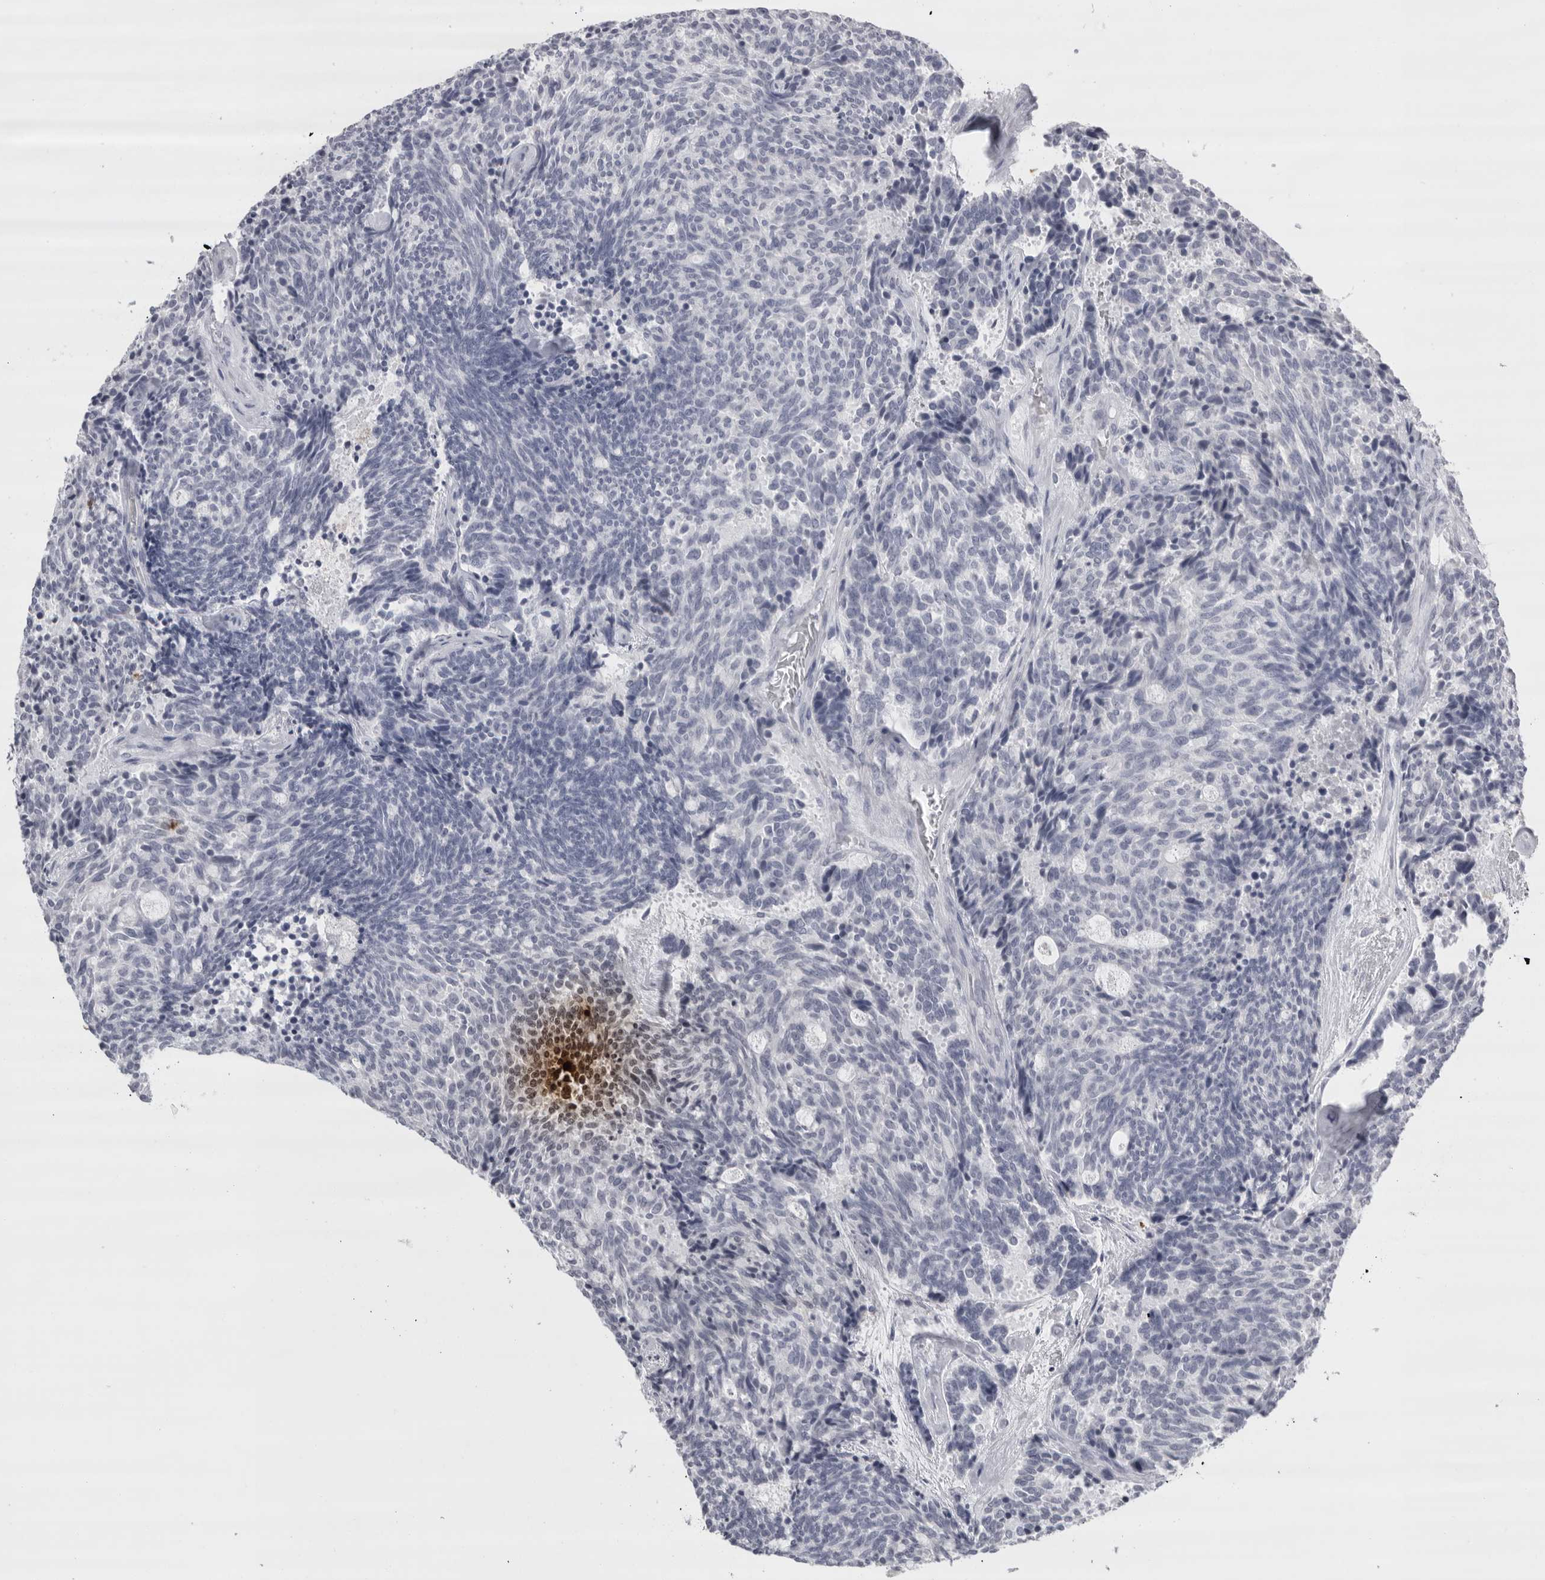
{"staining": {"intensity": "negative", "quantity": "none", "location": "none"}, "tissue": "carcinoid", "cell_type": "Tumor cells", "image_type": "cancer", "snomed": [{"axis": "morphology", "description": "Carcinoid, malignant, NOS"}, {"axis": "topography", "description": "Pancreas"}], "caption": "Tumor cells show no significant expression in carcinoid (malignant).", "gene": "GNLY", "patient": {"sex": "female", "age": 54}}